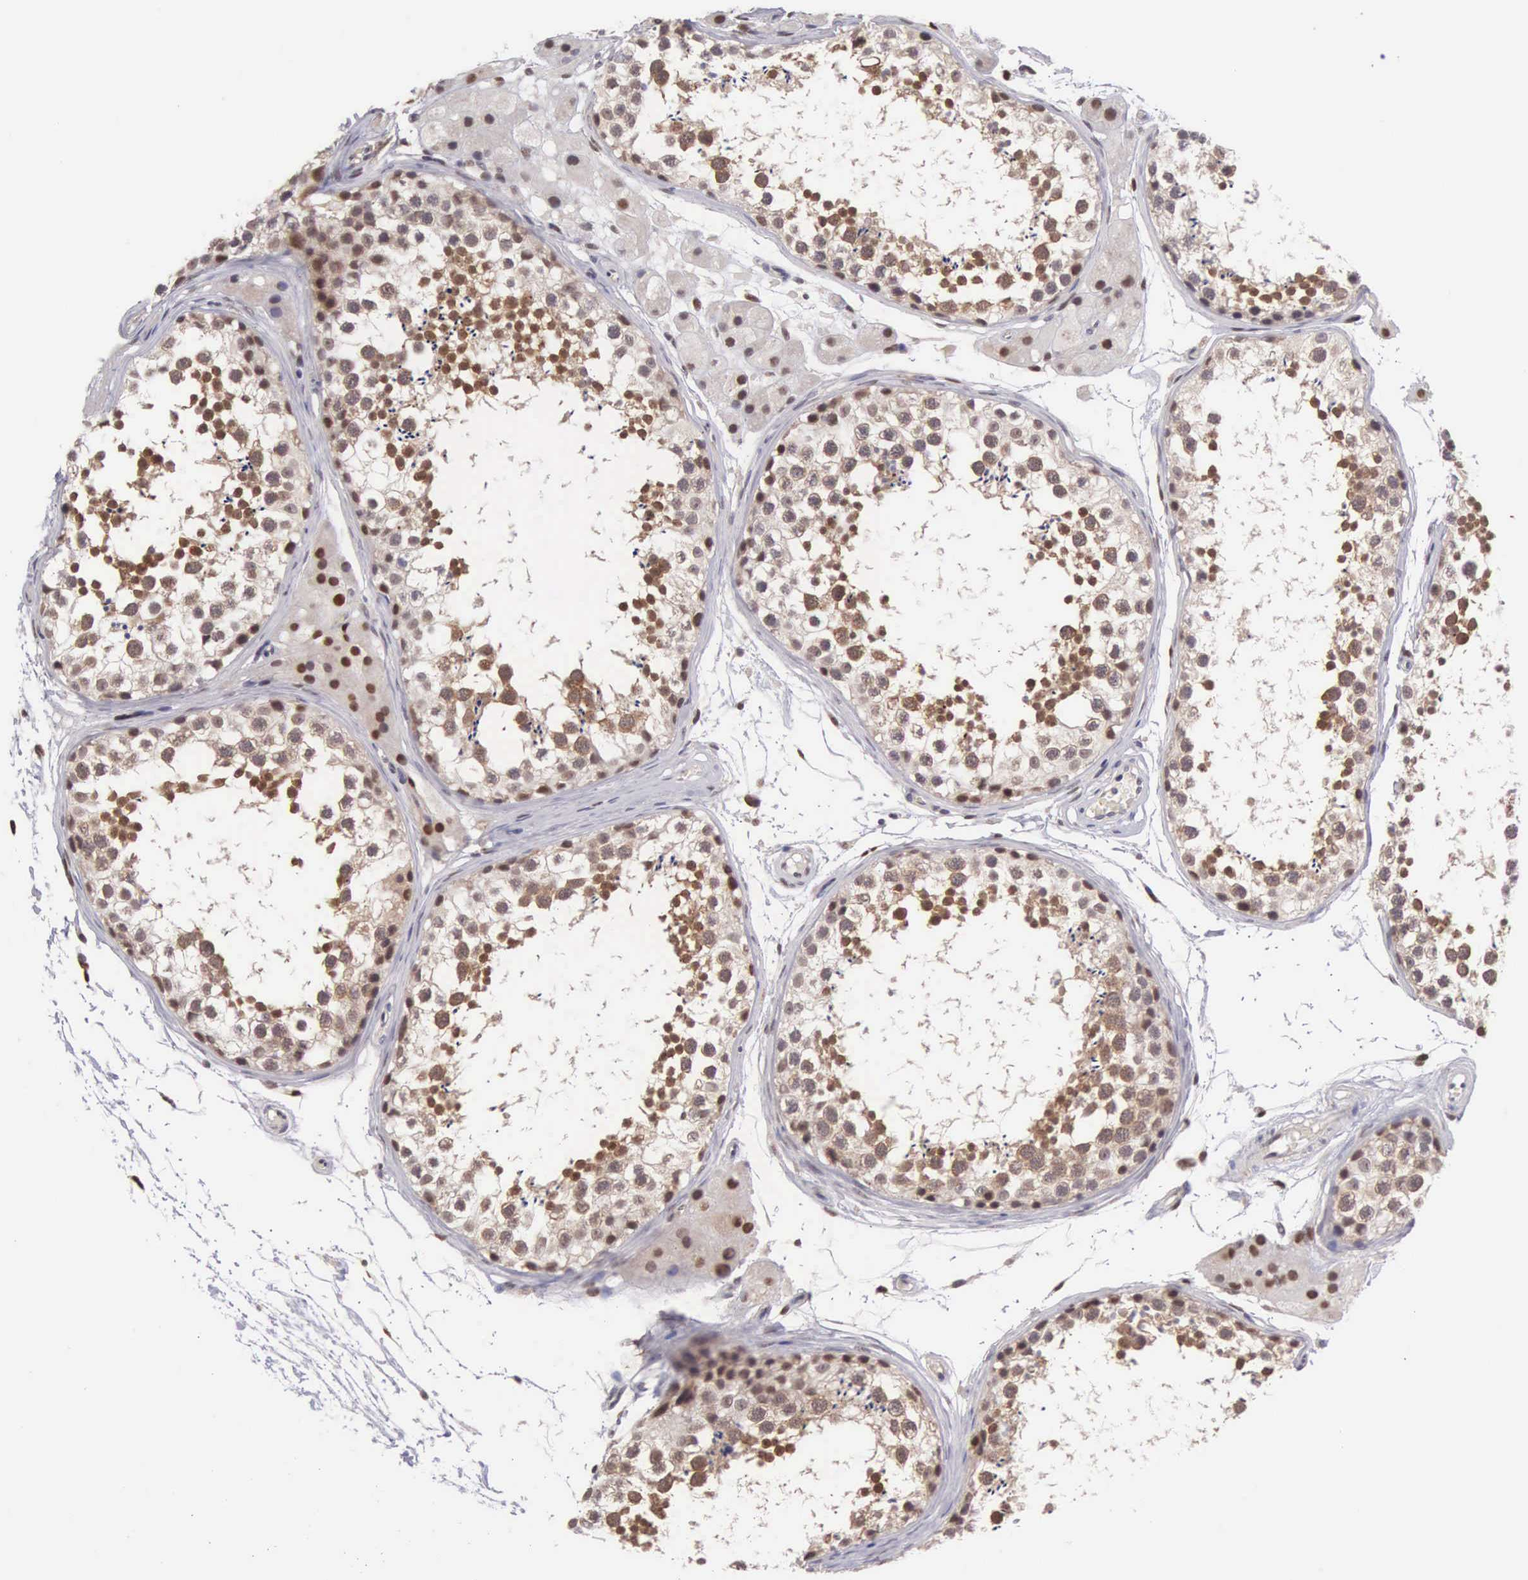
{"staining": {"intensity": "strong", "quantity": "25%-75%", "location": "nuclear"}, "tissue": "testis", "cell_type": "Cells in seminiferous ducts", "image_type": "normal", "snomed": [{"axis": "morphology", "description": "Normal tissue, NOS"}, {"axis": "topography", "description": "Testis"}], "caption": "Immunohistochemistry (IHC) staining of normal testis, which reveals high levels of strong nuclear positivity in approximately 25%-75% of cells in seminiferous ducts indicating strong nuclear protein positivity. The staining was performed using DAB (3,3'-diaminobenzidine) (brown) for protein detection and nuclei were counterstained in hematoxylin (blue).", "gene": "GRK3", "patient": {"sex": "male", "age": 57}}